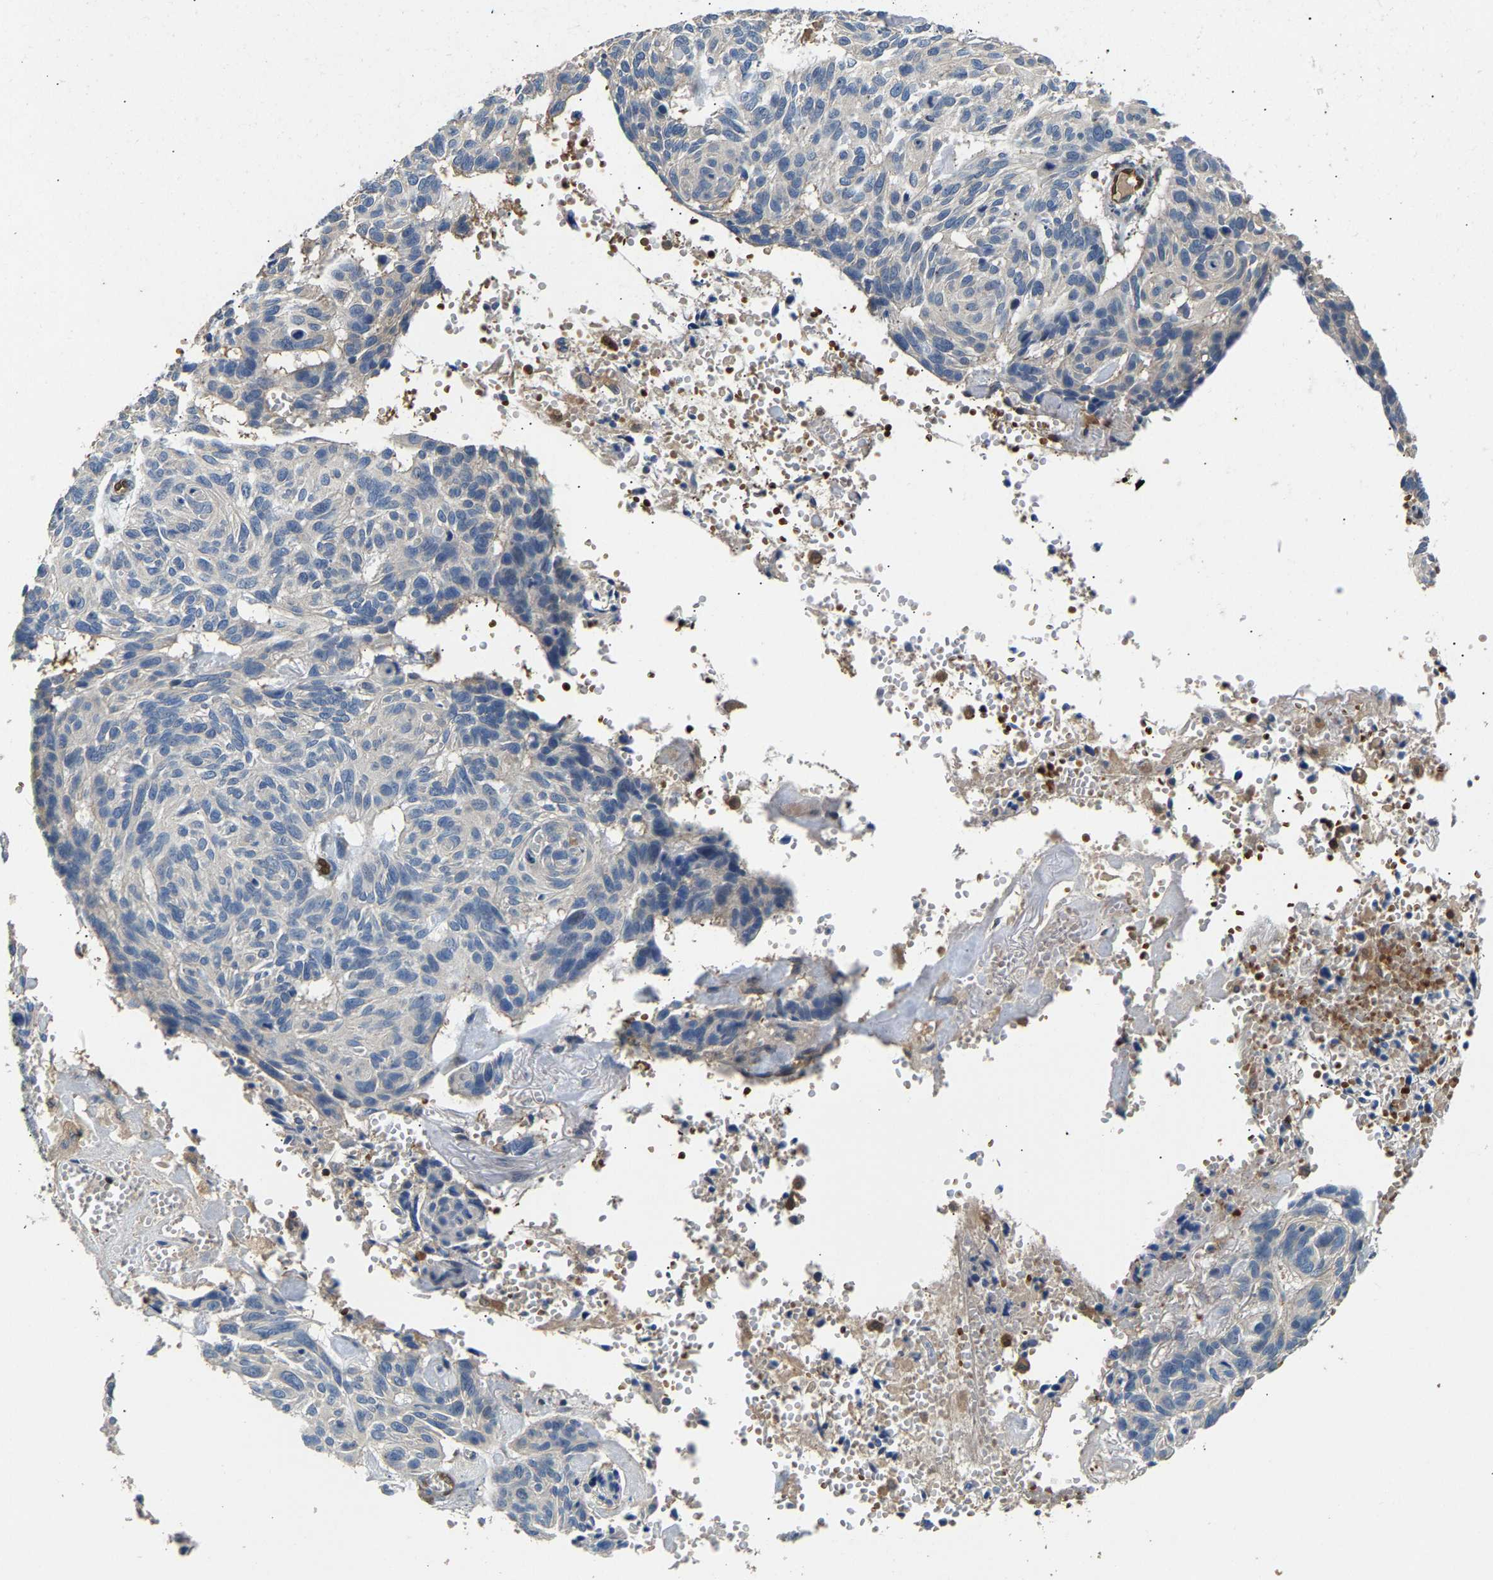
{"staining": {"intensity": "negative", "quantity": "none", "location": "none"}, "tissue": "skin cancer", "cell_type": "Tumor cells", "image_type": "cancer", "snomed": [{"axis": "morphology", "description": "Basal cell carcinoma"}, {"axis": "topography", "description": "Skin"}], "caption": "DAB (3,3'-diaminobenzidine) immunohistochemical staining of human skin cancer demonstrates no significant positivity in tumor cells.", "gene": "GIMAP7", "patient": {"sex": "male", "age": 85}}